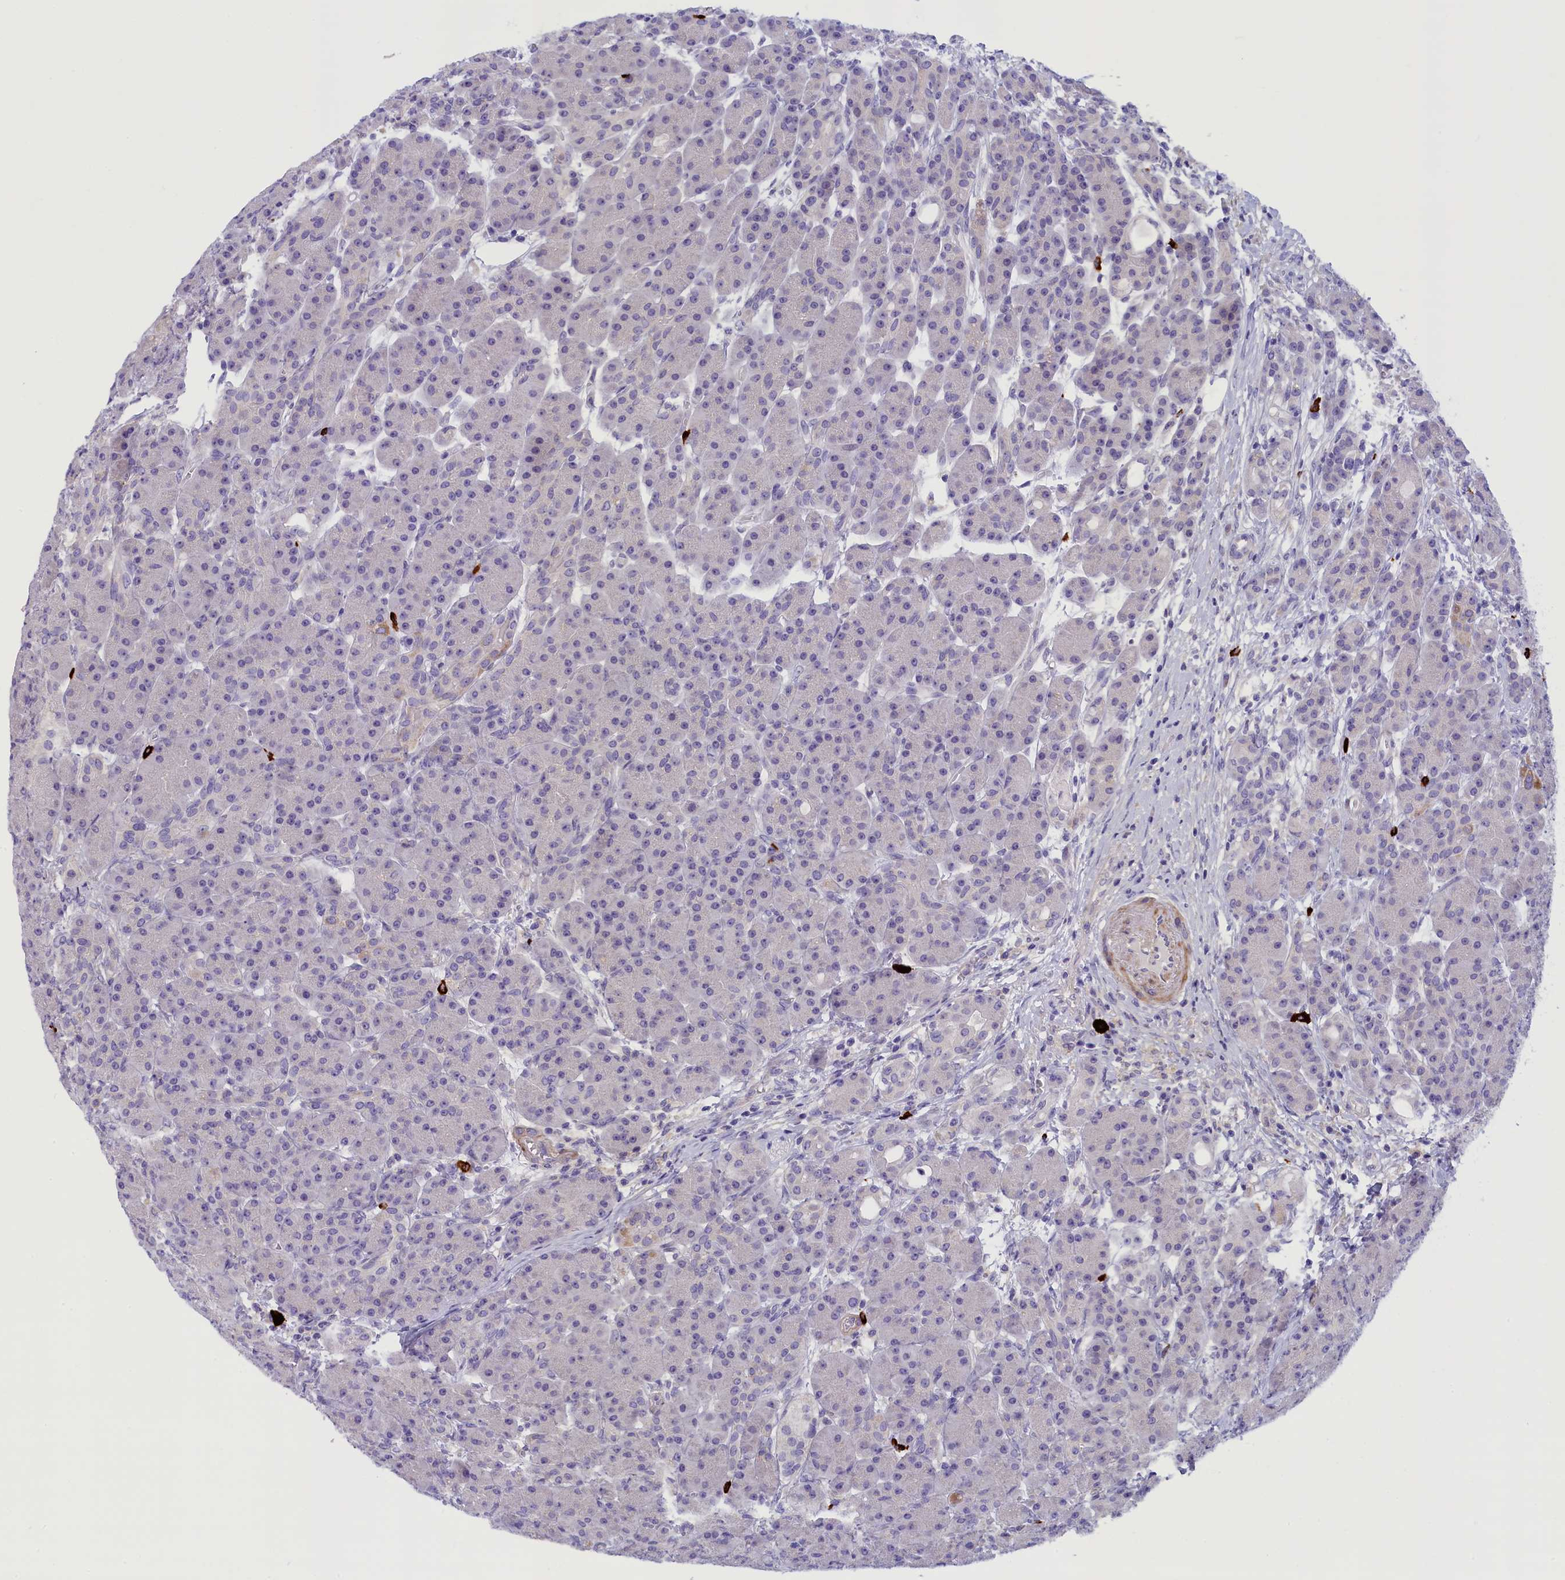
{"staining": {"intensity": "weak", "quantity": "<25%", "location": "cytoplasmic/membranous"}, "tissue": "pancreas", "cell_type": "Exocrine glandular cells", "image_type": "normal", "snomed": [{"axis": "morphology", "description": "Normal tissue, NOS"}, {"axis": "topography", "description": "Pancreas"}], "caption": "Pancreas stained for a protein using immunohistochemistry demonstrates no expression exocrine glandular cells.", "gene": "RTTN", "patient": {"sex": "male", "age": 63}}